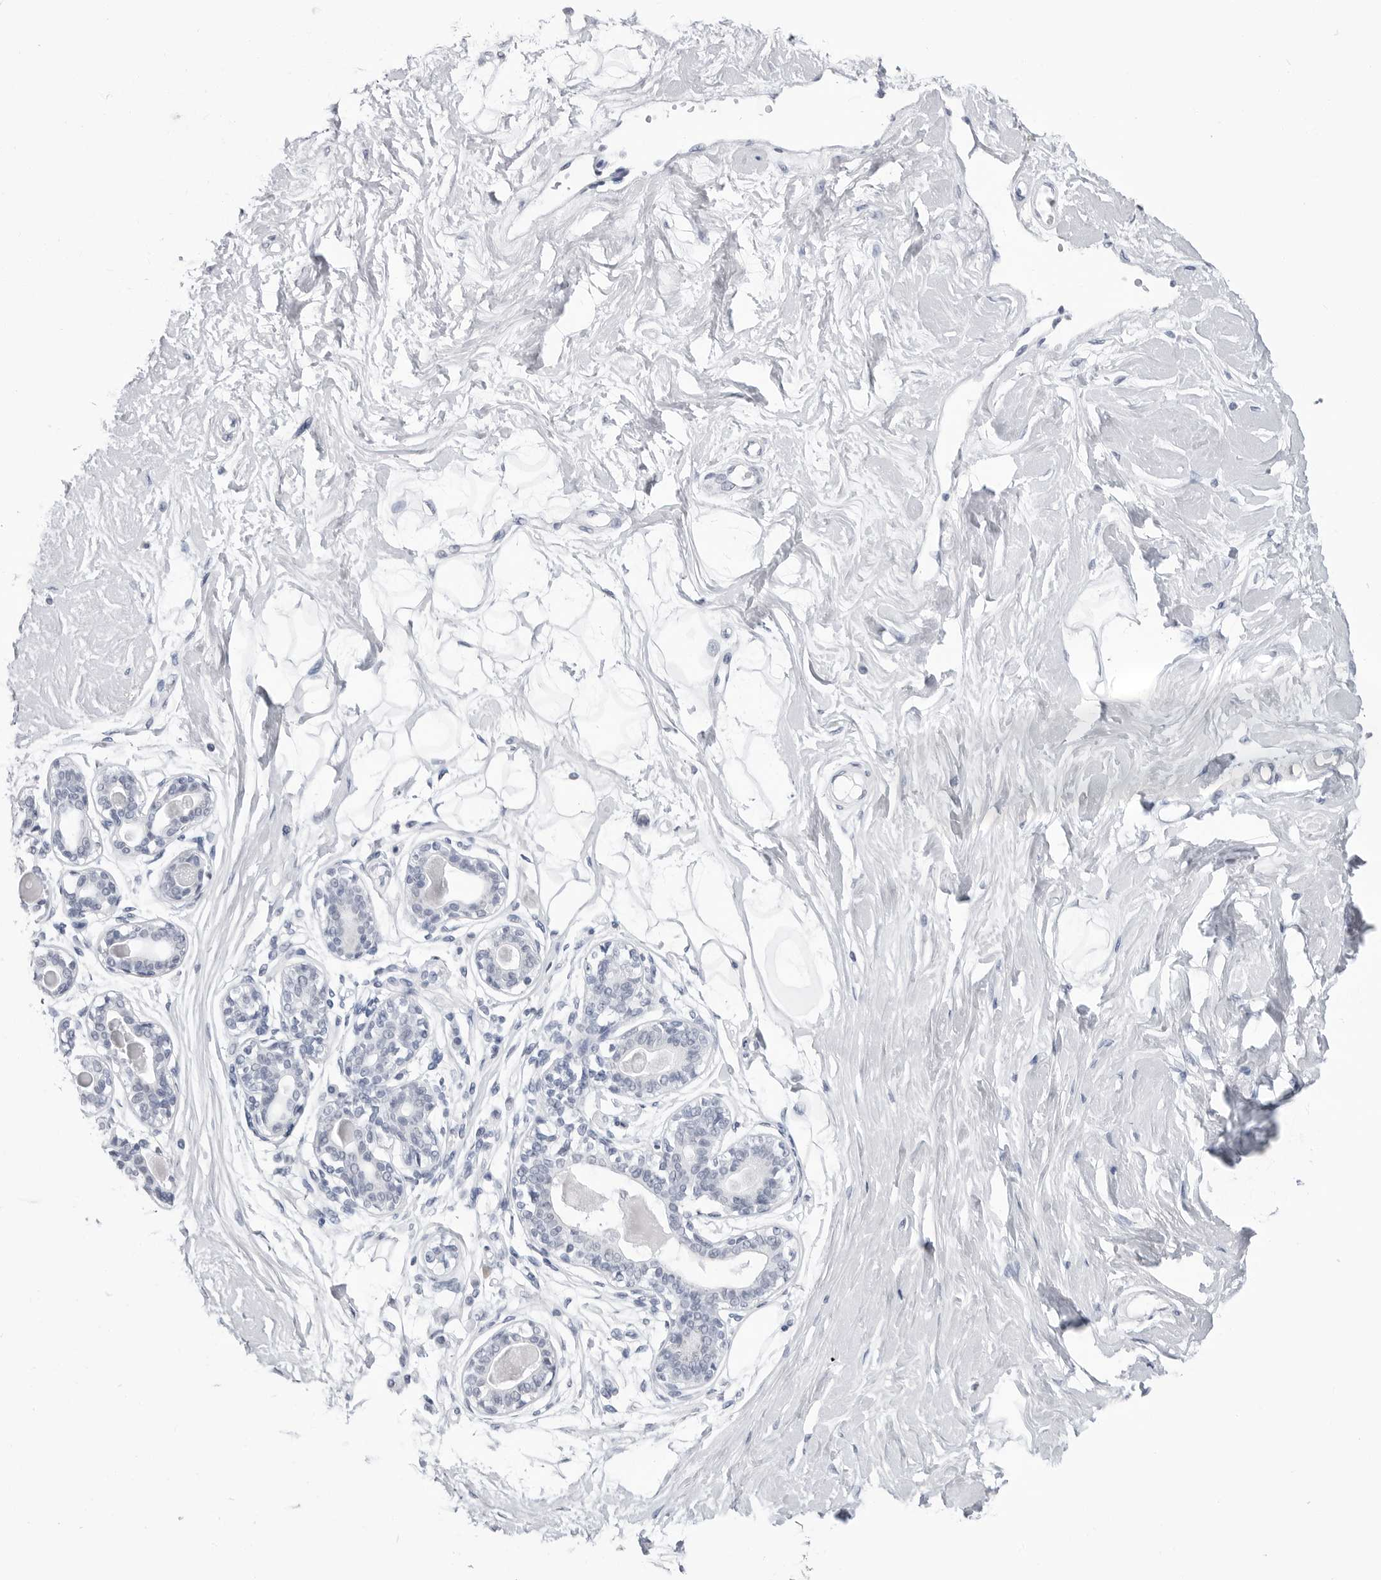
{"staining": {"intensity": "negative", "quantity": "none", "location": "none"}, "tissue": "breast", "cell_type": "Adipocytes", "image_type": "normal", "snomed": [{"axis": "morphology", "description": "Normal tissue, NOS"}, {"axis": "topography", "description": "Breast"}], "caption": "This is an IHC photomicrograph of unremarkable breast. There is no positivity in adipocytes.", "gene": "PGA3", "patient": {"sex": "female", "age": 45}}